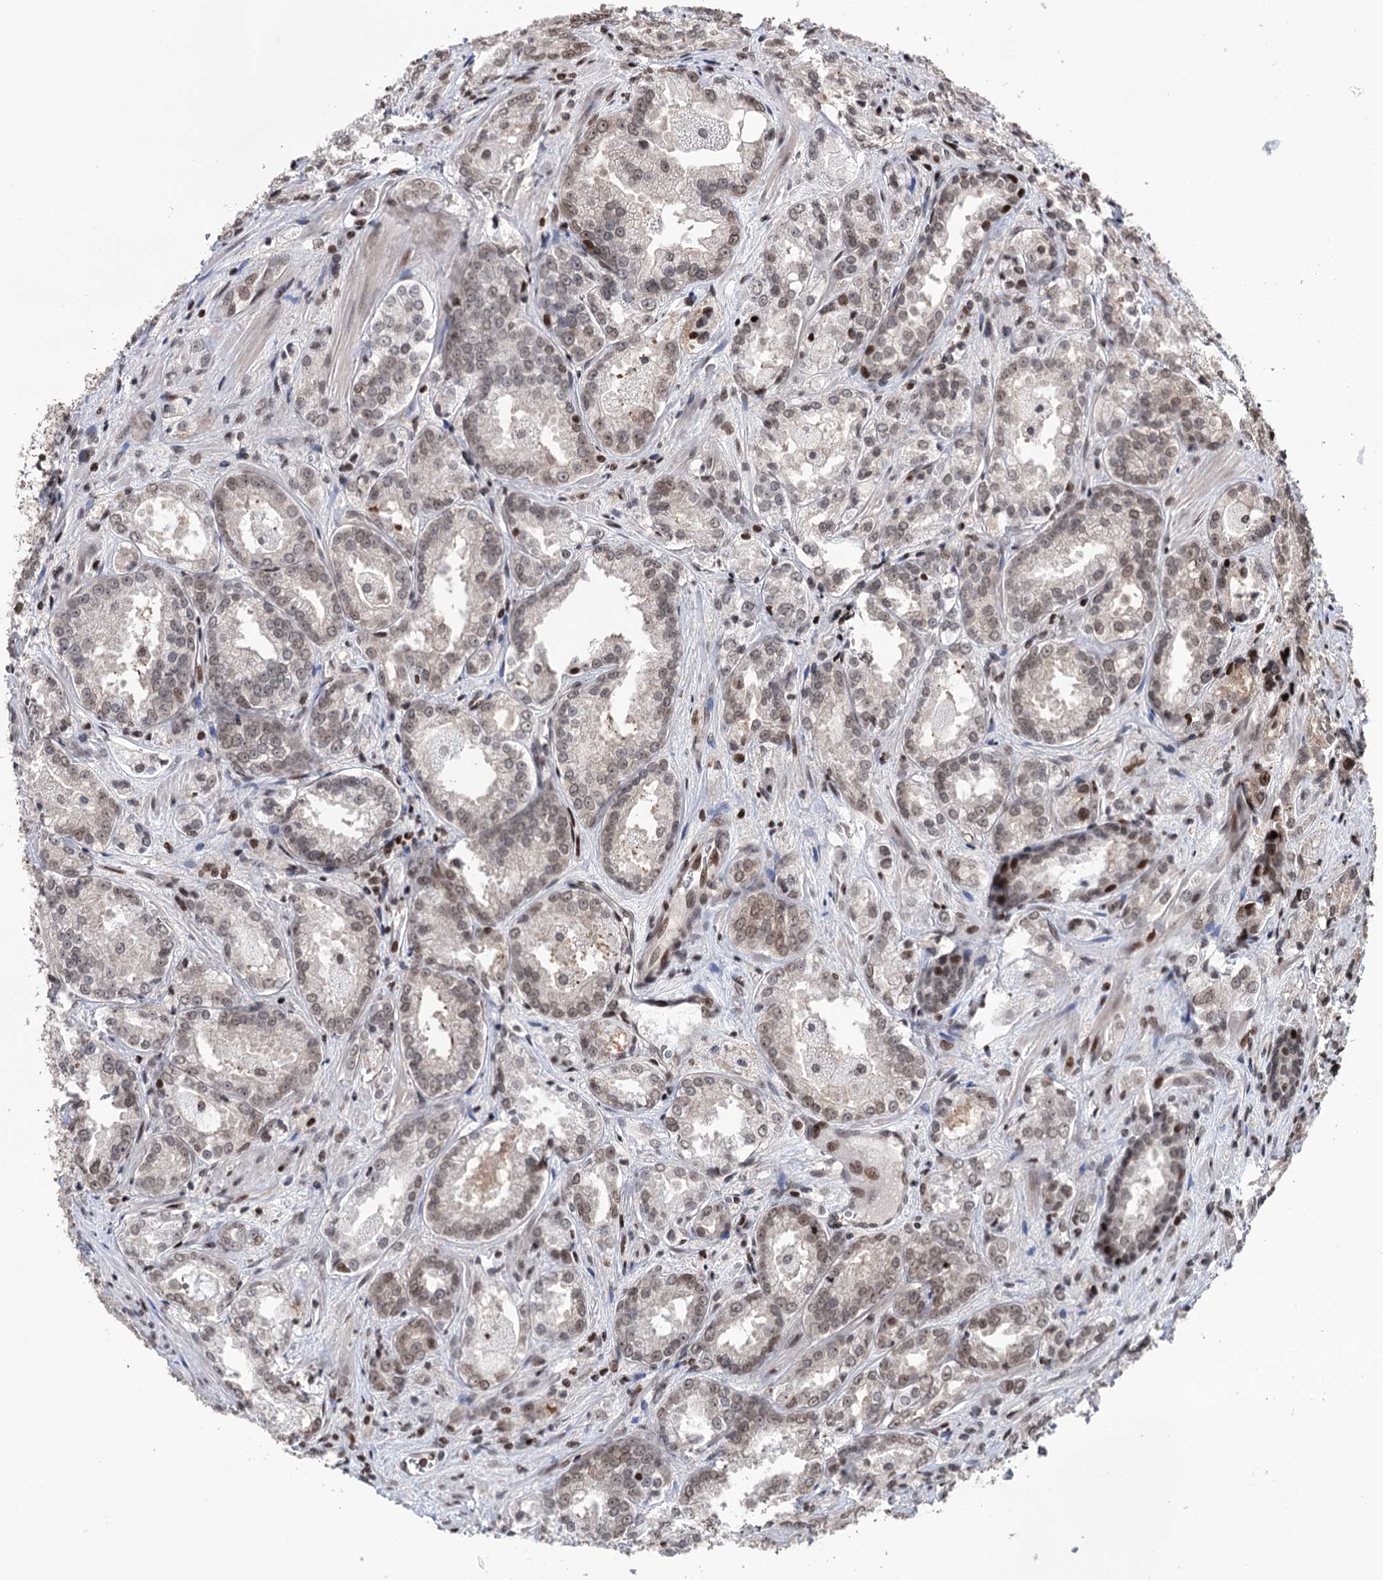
{"staining": {"intensity": "weak", "quantity": "25%-75%", "location": "nuclear"}, "tissue": "prostate cancer", "cell_type": "Tumor cells", "image_type": "cancer", "snomed": [{"axis": "morphology", "description": "Adenocarcinoma, Low grade"}, {"axis": "topography", "description": "Prostate"}], "caption": "Human prostate adenocarcinoma (low-grade) stained for a protein (brown) demonstrates weak nuclear positive positivity in approximately 25%-75% of tumor cells.", "gene": "CCDC77", "patient": {"sex": "male", "age": 47}}